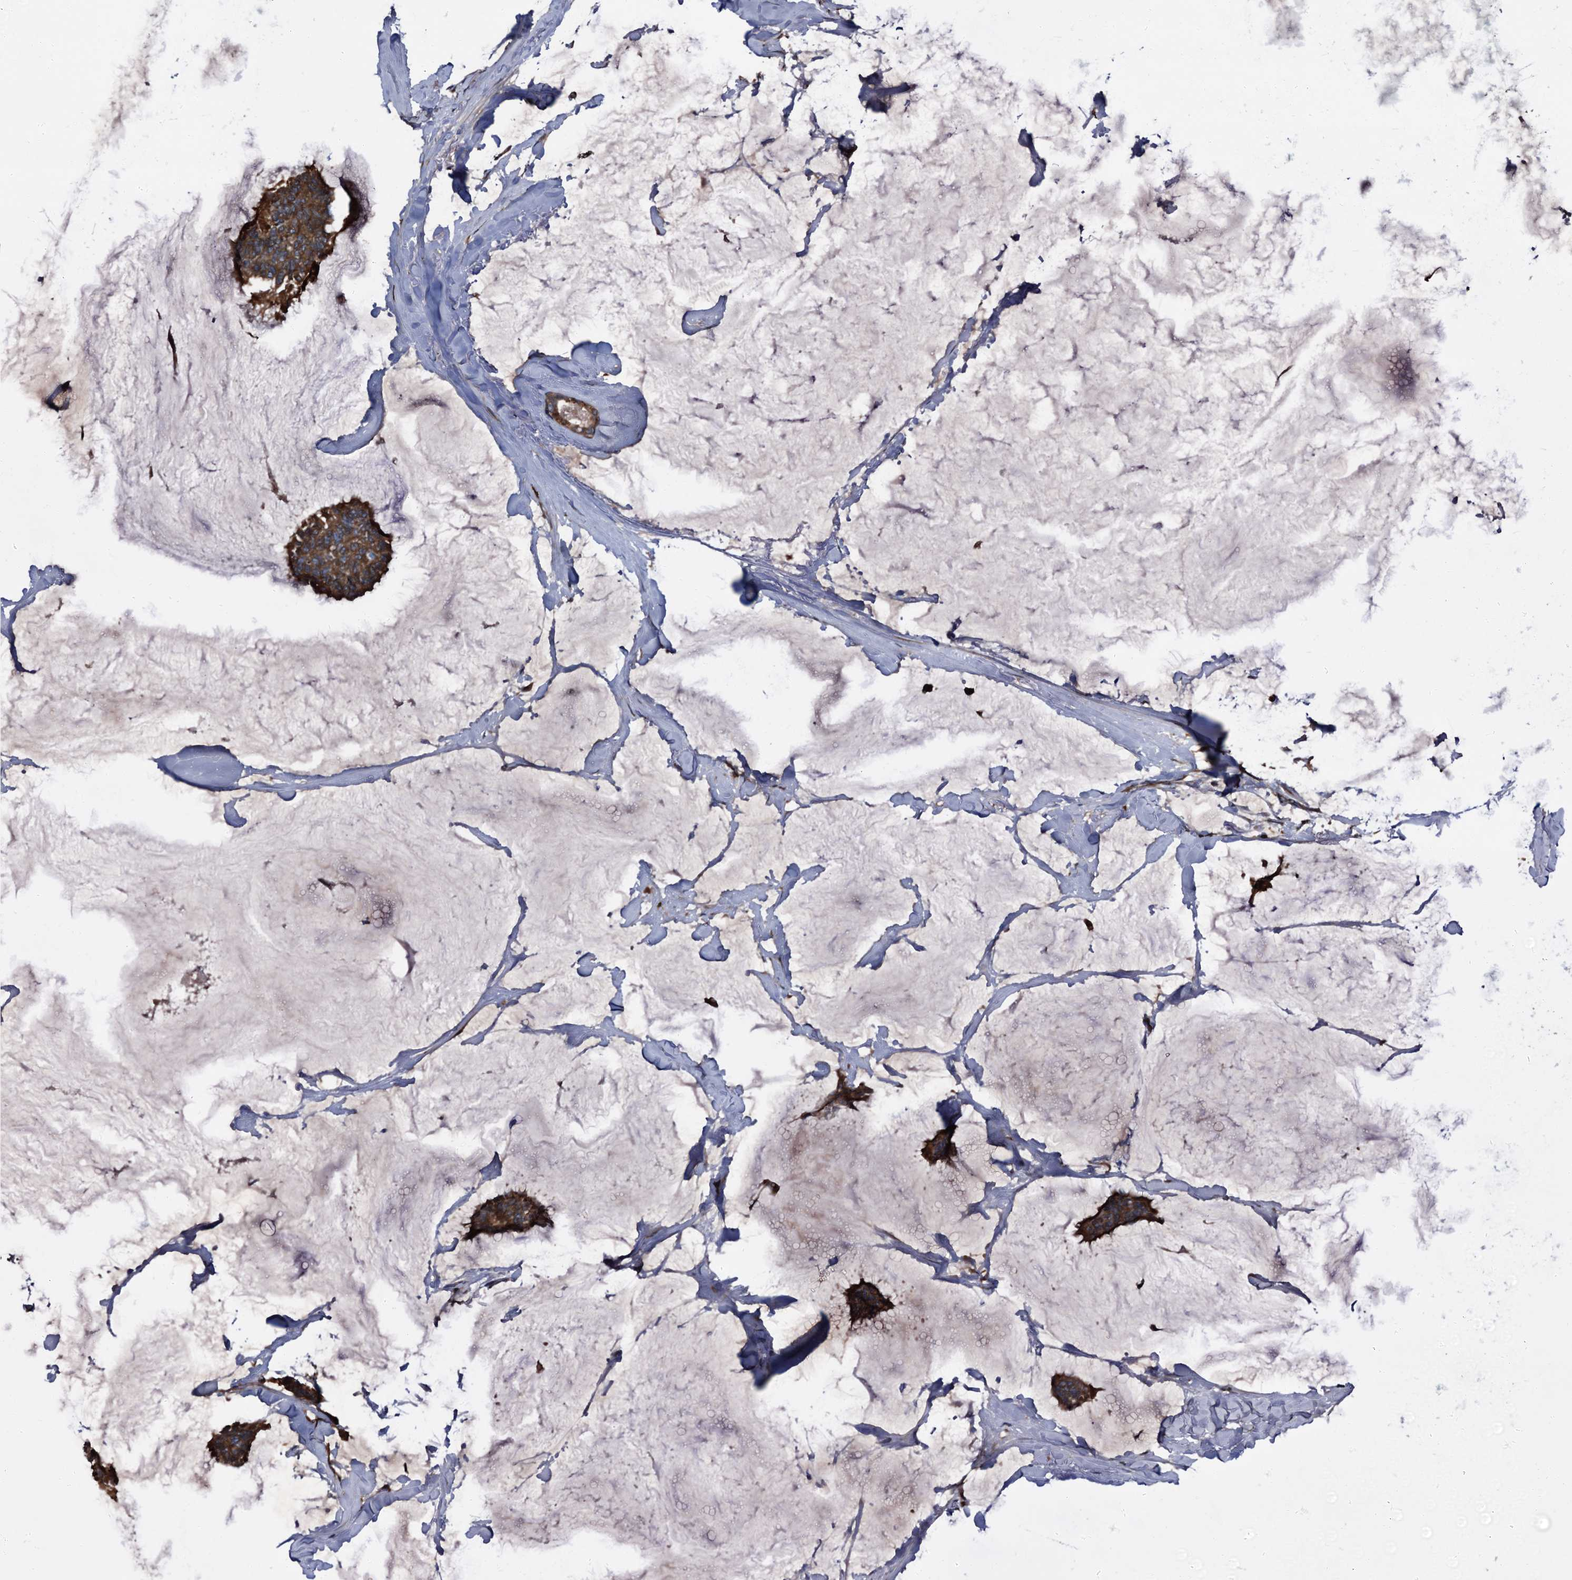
{"staining": {"intensity": "strong", "quantity": ">75%", "location": "cytoplasmic/membranous"}, "tissue": "breast cancer", "cell_type": "Tumor cells", "image_type": "cancer", "snomed": [{"axis": "morphology", "description": "Duct carcinoma"}, {"axis": "topography", "description": "Breast"}], "caption": "Approximately >75% of tumor cells in human breast cancer exhibit strong cytoplasmic/membranous protein expression as visualized by brown immunohistochemical staining.", "gene": "PEX5", "patient": {"sex": "female", "age": 93}}